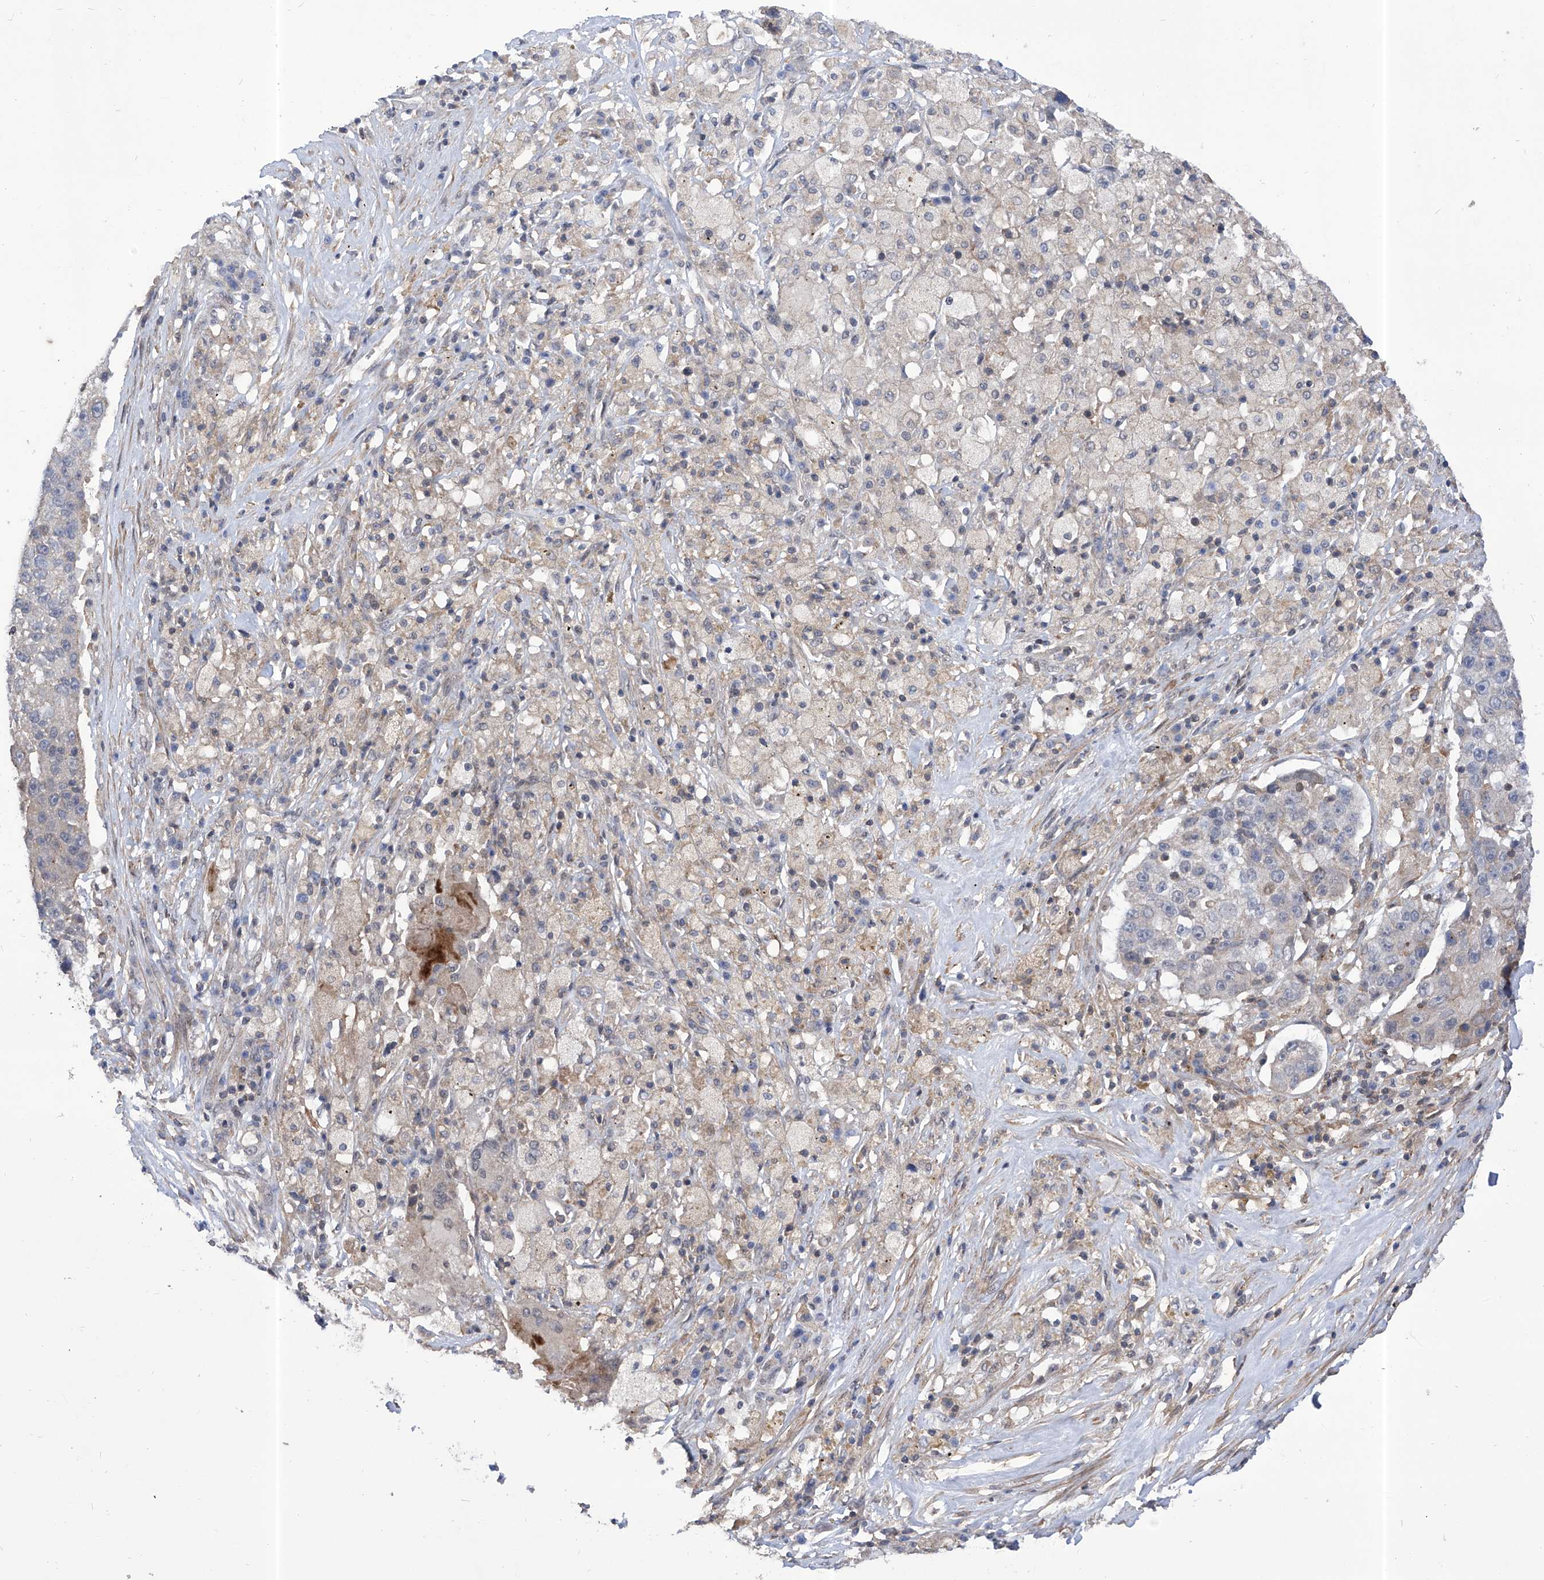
{"staining": {"intensity": "moderate", "quantity": "<25%", "location": "cytoplasmic/membranous"}, "tissue": "lung cancer", "cell_type": "Tumor cells", "image_type": "cancer", "snomed": [{"axis": "morphology", "description": "Squamous cell carcinoma, NOS"}, {"axis": "topography", "description": "Lung"}], "caption": "This micrograph exhibits immunohistochemistry staining of human lung cancer, with low moderate cytoplasmic/membranous positivity in approximately <25% of tumor cells.", "gene": "KIFC2", "patient": {"sex": "male", "age": 61}}